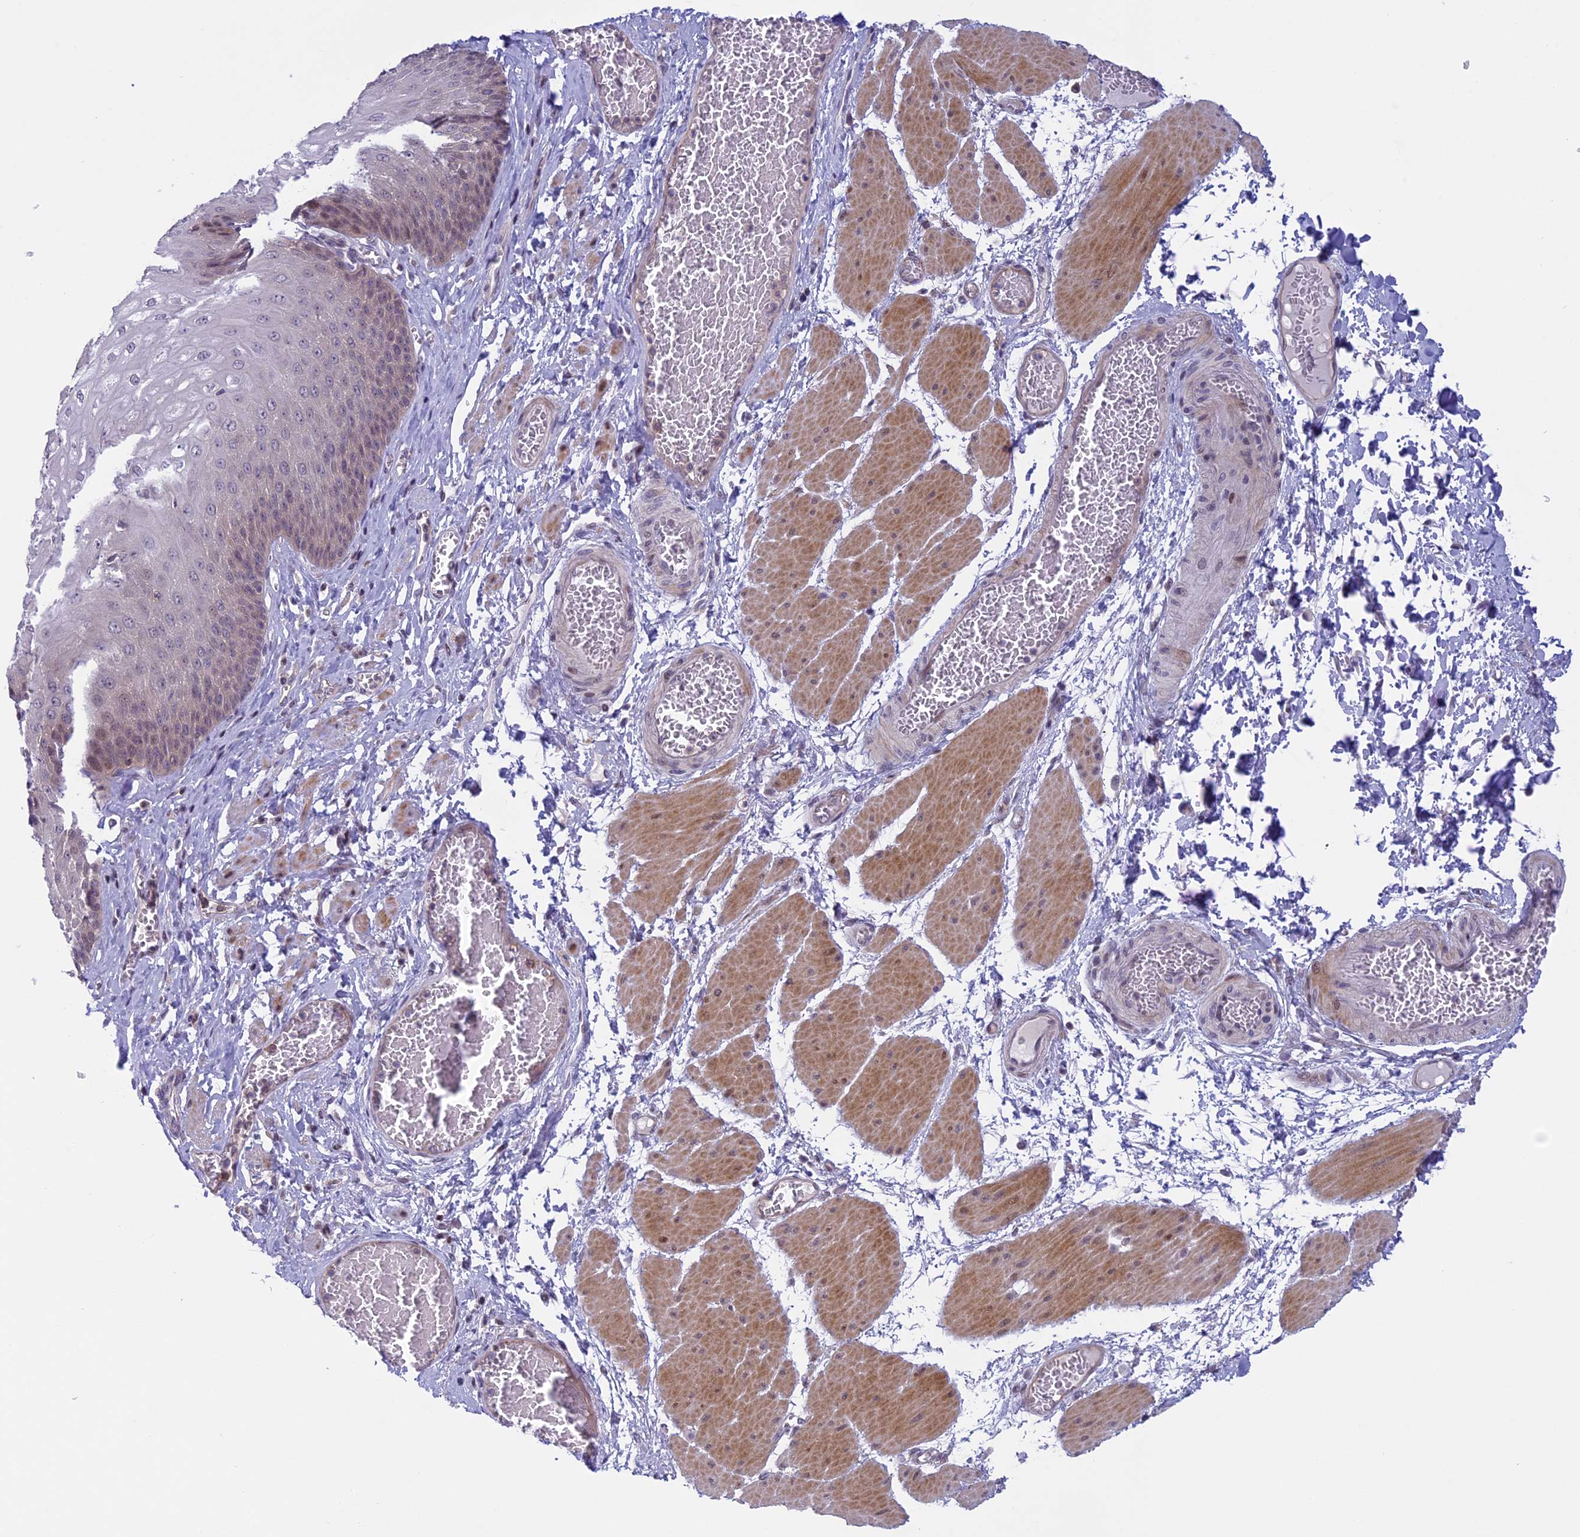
{"staining": {"intensity": "weak", "quantity": "25%-75%", "location": "cytoplasmic/membranous,nuclear"}, "tissue": "esophagus", "cell_type": "Squamous epithelial cells", "image_type": "normal", "snomed": [{"axis": "morphology", "description": "Normal tissue, NOS"}, {"axis": "topography", "description": "Esophagus"}], "caption": "Immunohistochemistry (IHC) photomicrograph of benign esophagus: esophagus stained using IHC shows low levels of weak protein expression localized specifically in the cytoplasmic/membranous,nuclear of squamous epithelial cells, appearing as a cytoplasmic/membranous,nuclear brown color.", "gene": "CORO2A", "patient": {"sex": "male", "age": 60}}